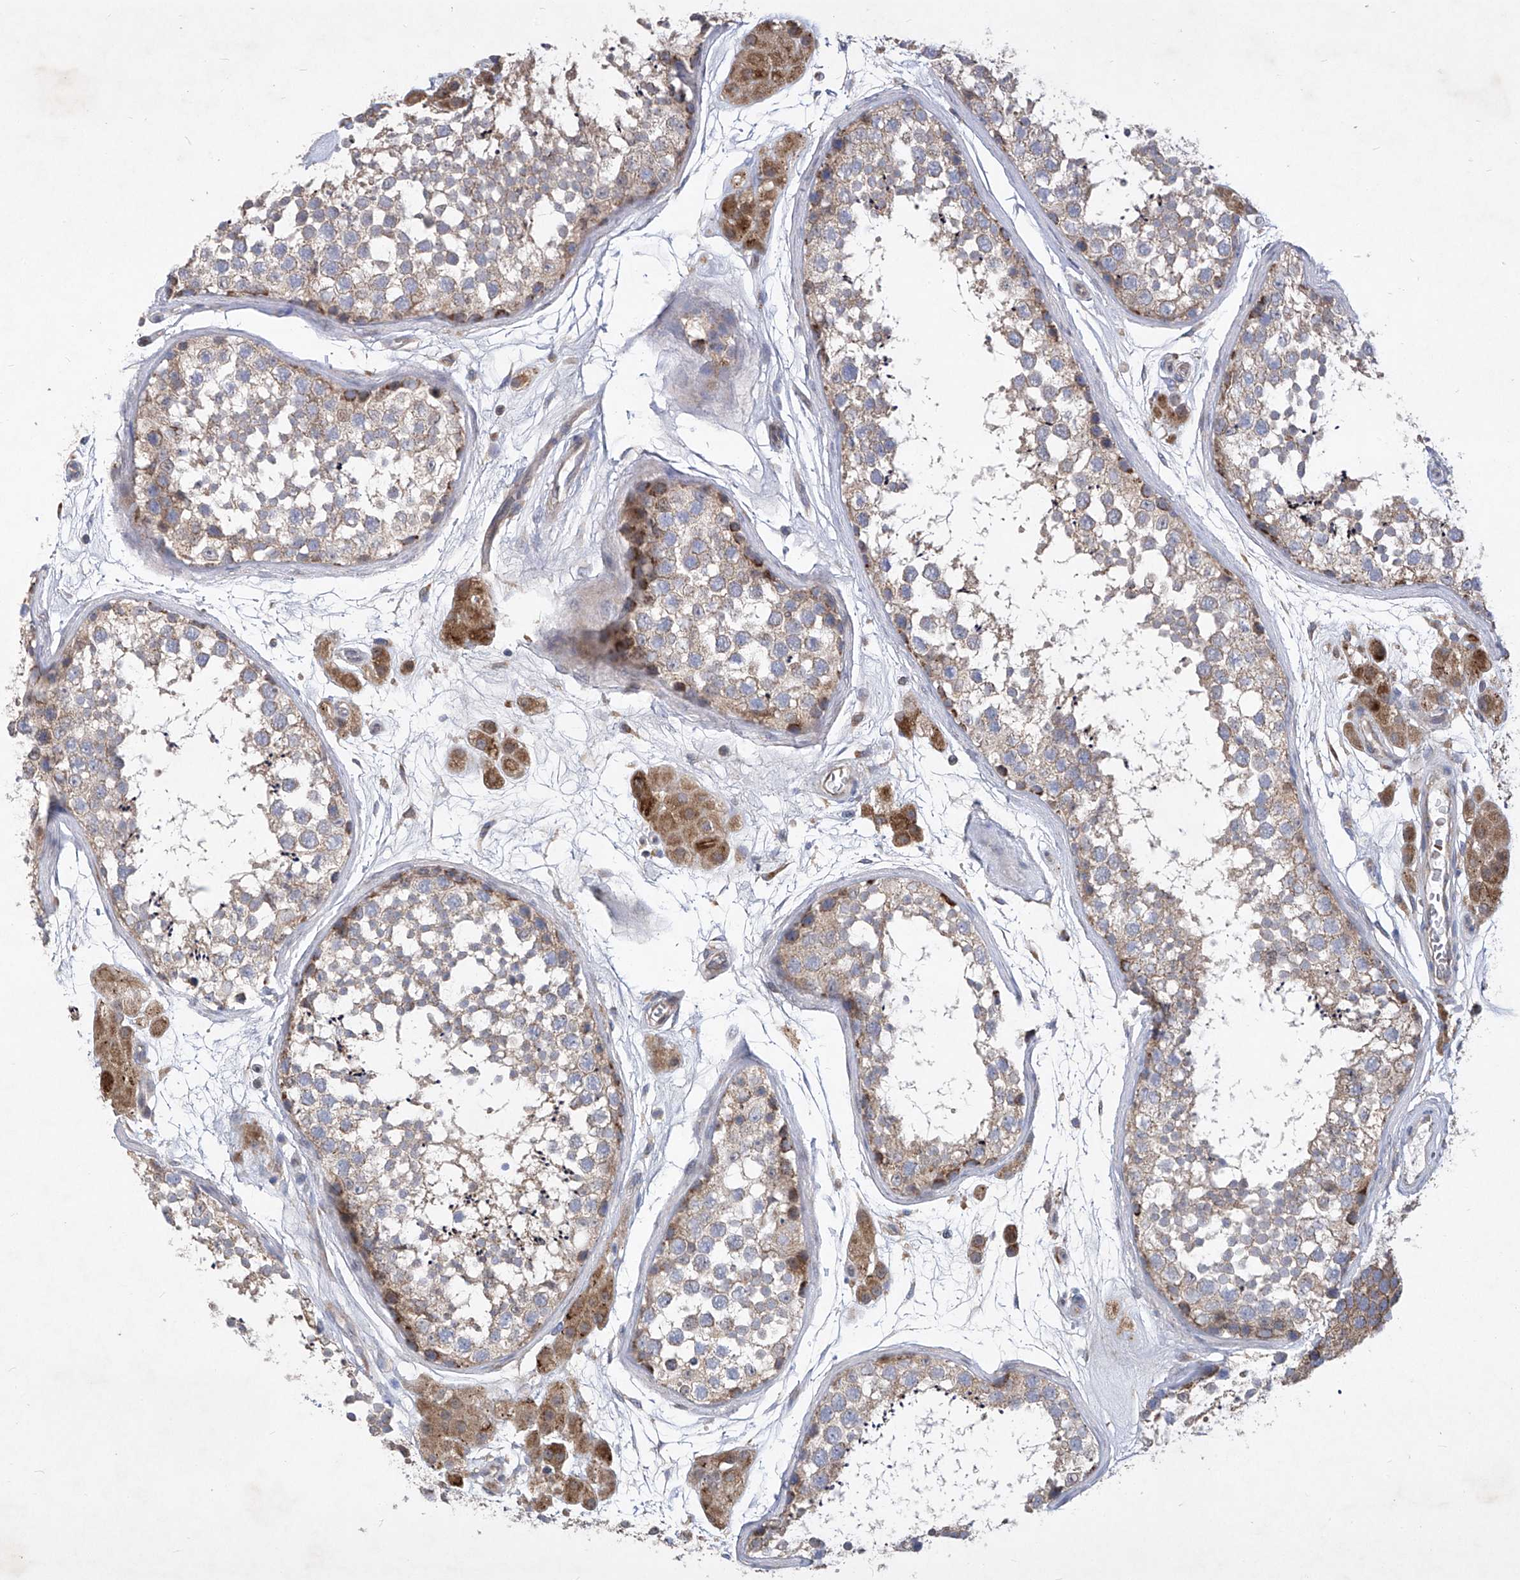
{"staining": {"intensity": "moderate", "quantity": "<25%", "location": "cytoplasmic/membranous"}, "tissue": "testis", "cell_type": "Cells in seminiferous ducts", "image_type": "normal", "snomed": [{"axis": "morphology", "description": "Normal tissue, NOS"}, {"axis": "topography", "description": "Testis"}], "caption": "IHC staining of unremarkable testis, which demonstrates low levels of moderate cytoplasmic/membranous staining in approximately <25% of cells in seminiferous ducts indicating moderate cytoplasmic/membranous protein expression. The staining was performed using DAB (brown) for protein detection and nuclei were counterstained in hematoxylin (blue).", "gene": "COQ3", "patient": {"sex": "male", "age": 56}}